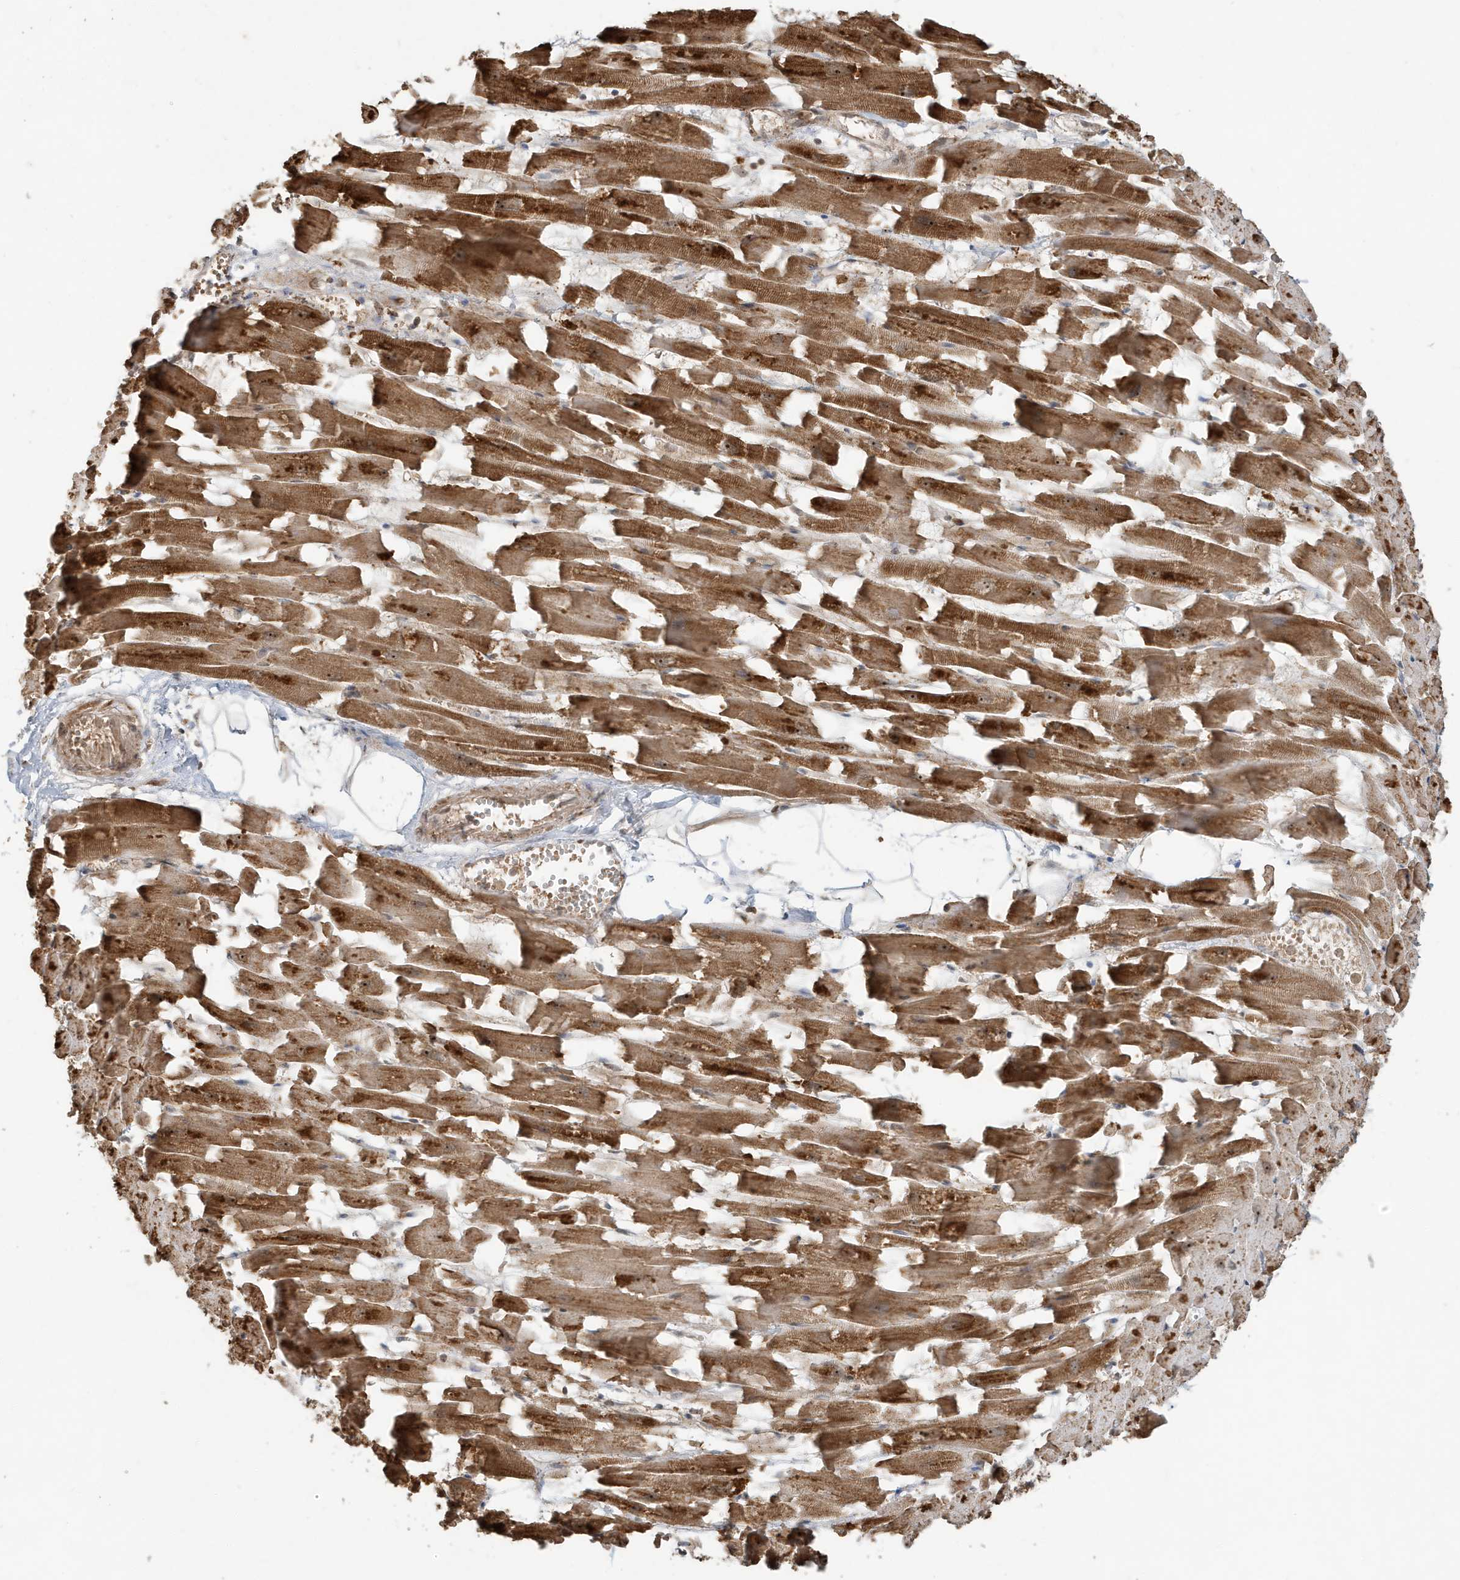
{"staining": {"intensity": "strong", "quantity": ">75%", "location": "cytoplasmic/membranous,nuclear"}, "tissue": "heart muscle", "cell_type": "Cardiomyocytes", "image_type": "normal", "snomed": [{"axis": "morphology", "description": "Normal tissue, NOS"}, {"axis": "topography", "description": "Heart"}], "caption": "Cardiomyocytes reveal high levels of strong cytoplasmic/membranous,nuclear staining in about >75% of cells in unremarkable human heart muscle.", "gene": "ABCB9", "patient": {"sex": "female", "age": 64}}